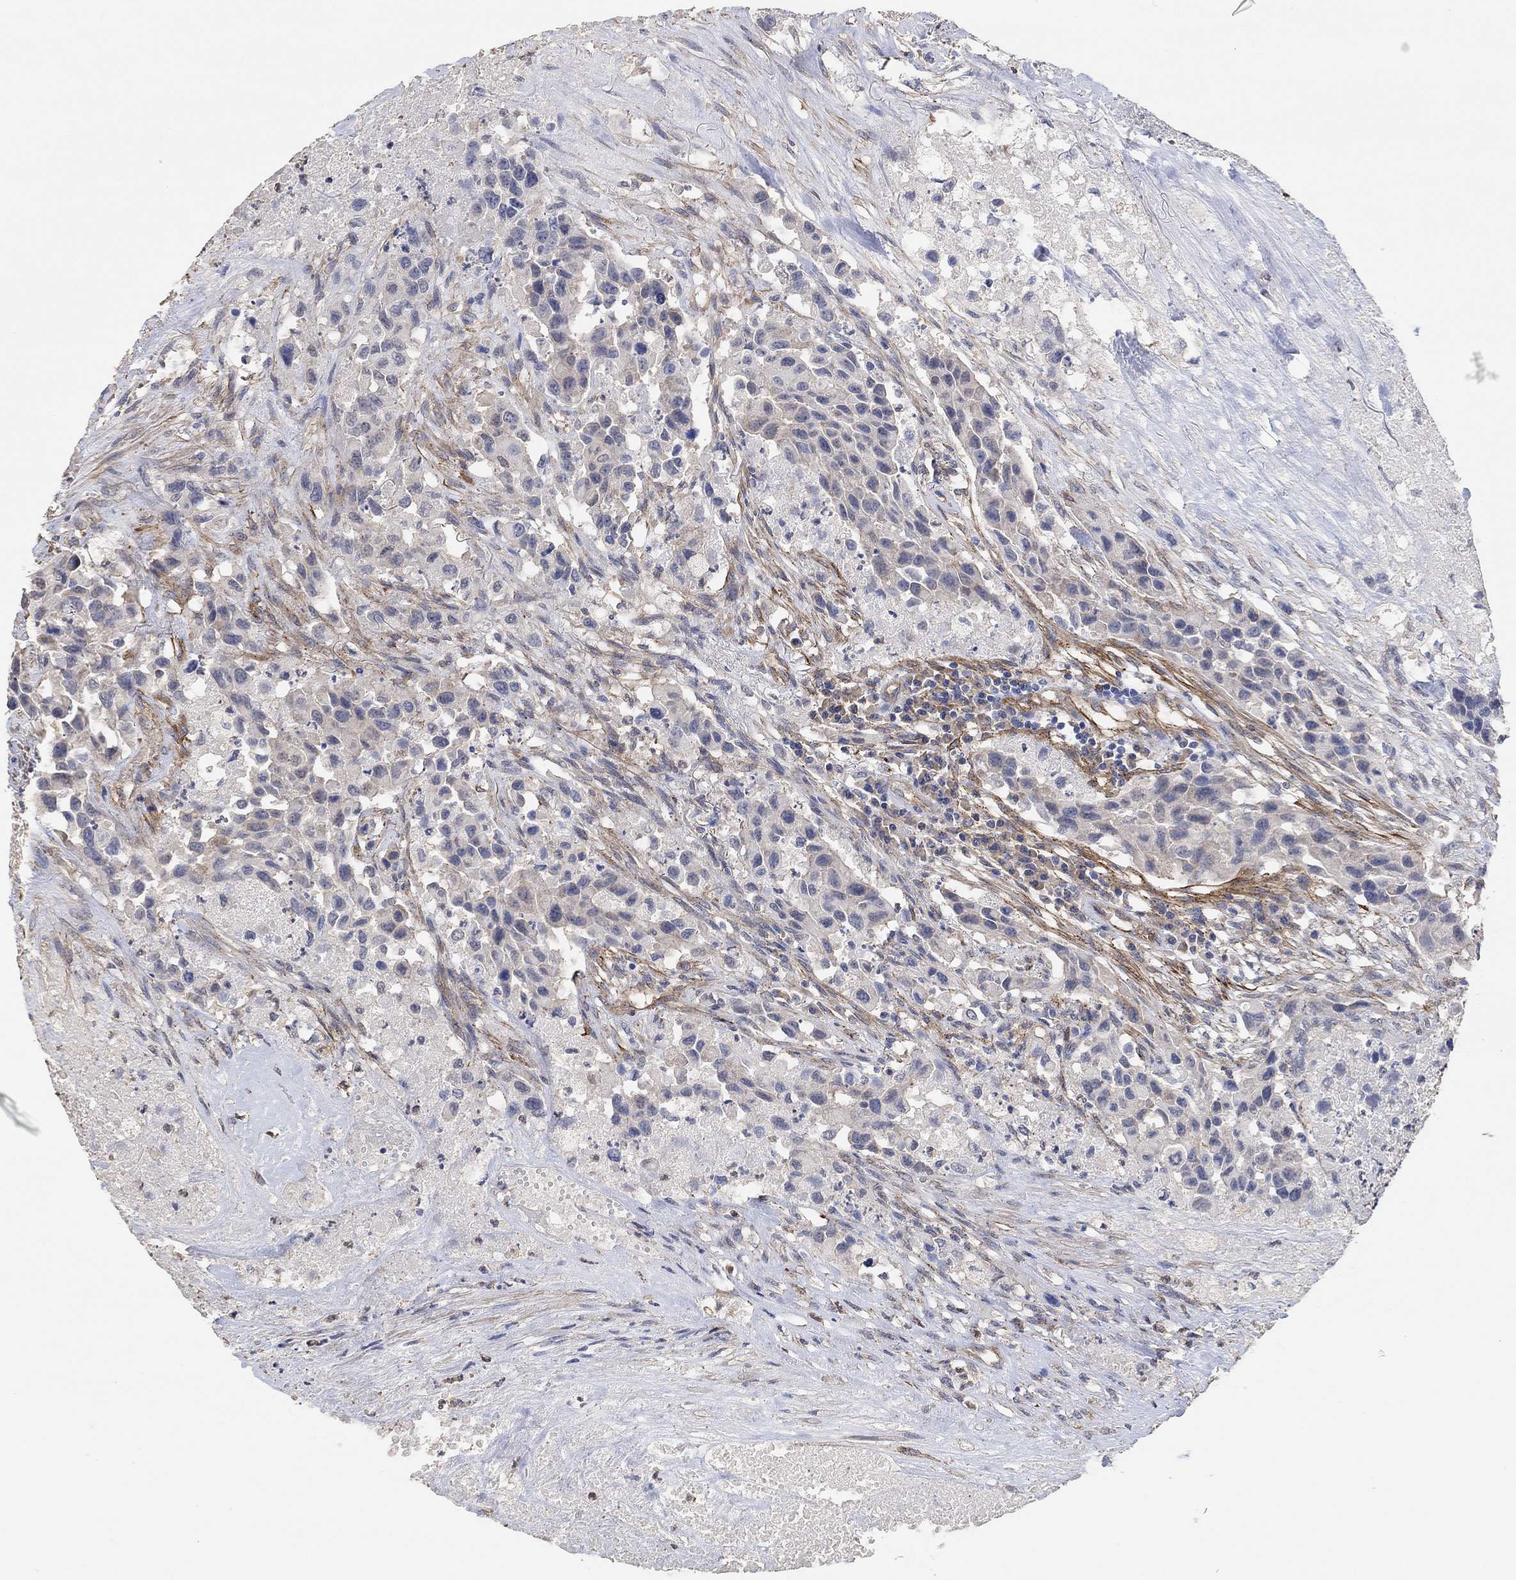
{"staining": {"intensity": "weak", "quantity": "<25%", "location": "cytoplasmic/membranous"}, "tissue": "urothelial cancer", "cell_type": "Tumor cells", "image_type": "cancer", "snomed": [{"axis": "morphology", "description": "Urothelial carcinoma, High grade"}, {"axis": "topography", "description": "Urinary bladder"}], "caption": "A photomicrograph of human urothelial cancer is negative for staining in tumor cells.", "gene": "SYT16", "patient": {"sex": "female", "age": 73}}